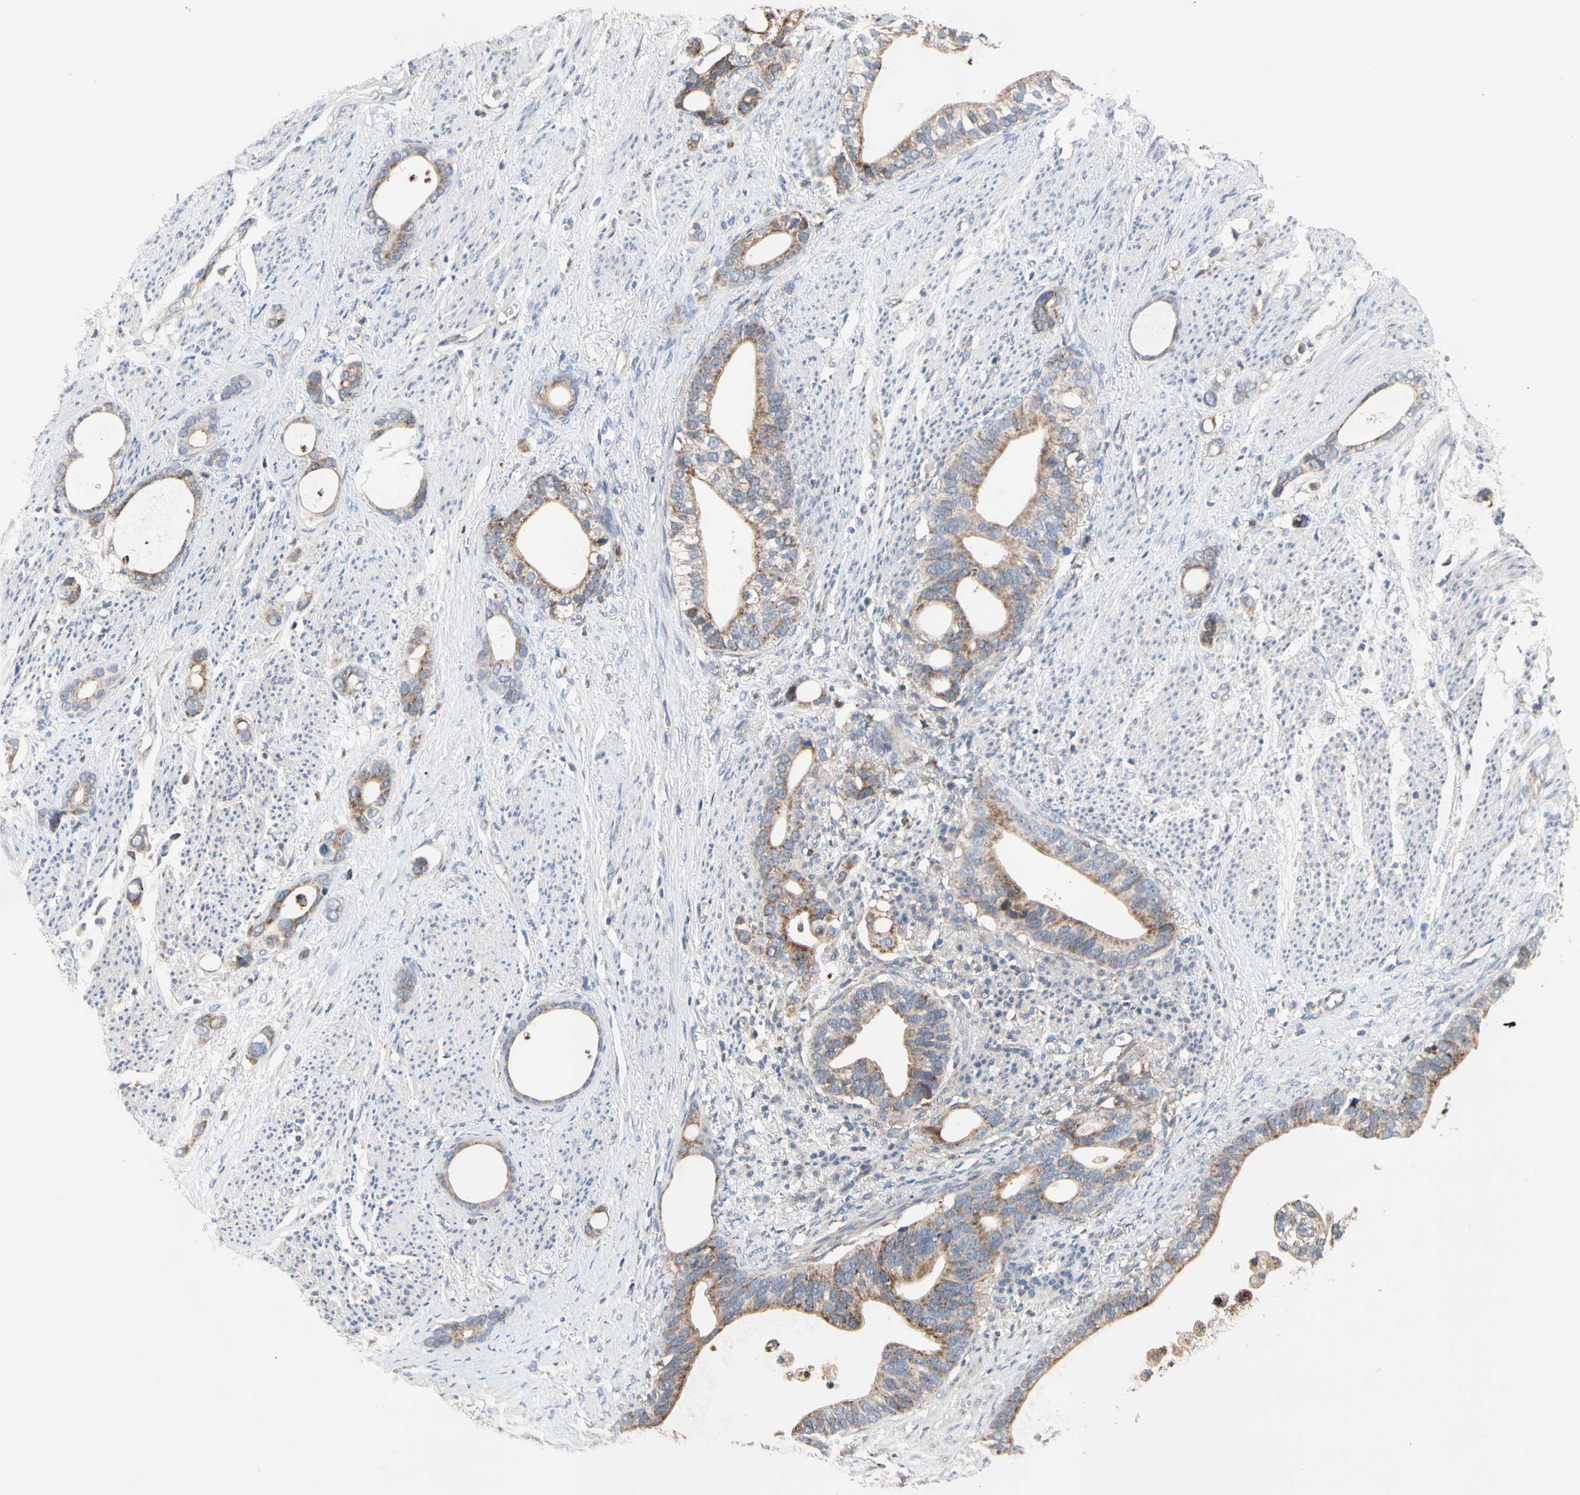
{"staining": {"intensity": "moderate", "quantity": ">75%", "location": "cytoplasmic/membranous"}, "tissue": "stomach cancer", "cell_type": "Tumor cells", "image_type": "cancer", "snomed": [{"axis": "morphology", "description": "Adenocarcinoma, NOS"}, {"axis": "topography", "description": "Stomach"}], "caption": "A medium amount of moderate cytoplasmic/membranous expression is present in about >75% of tumor cells in stomach cancer (adenocarcinoma) tissue. The protein of interest is stained brown, and the nuclei are stained in blue (DAB IHC with brightfield microscopy, high magnification).", "gene": "GPD2", "patient": {"sex": "female", "age": 75}}